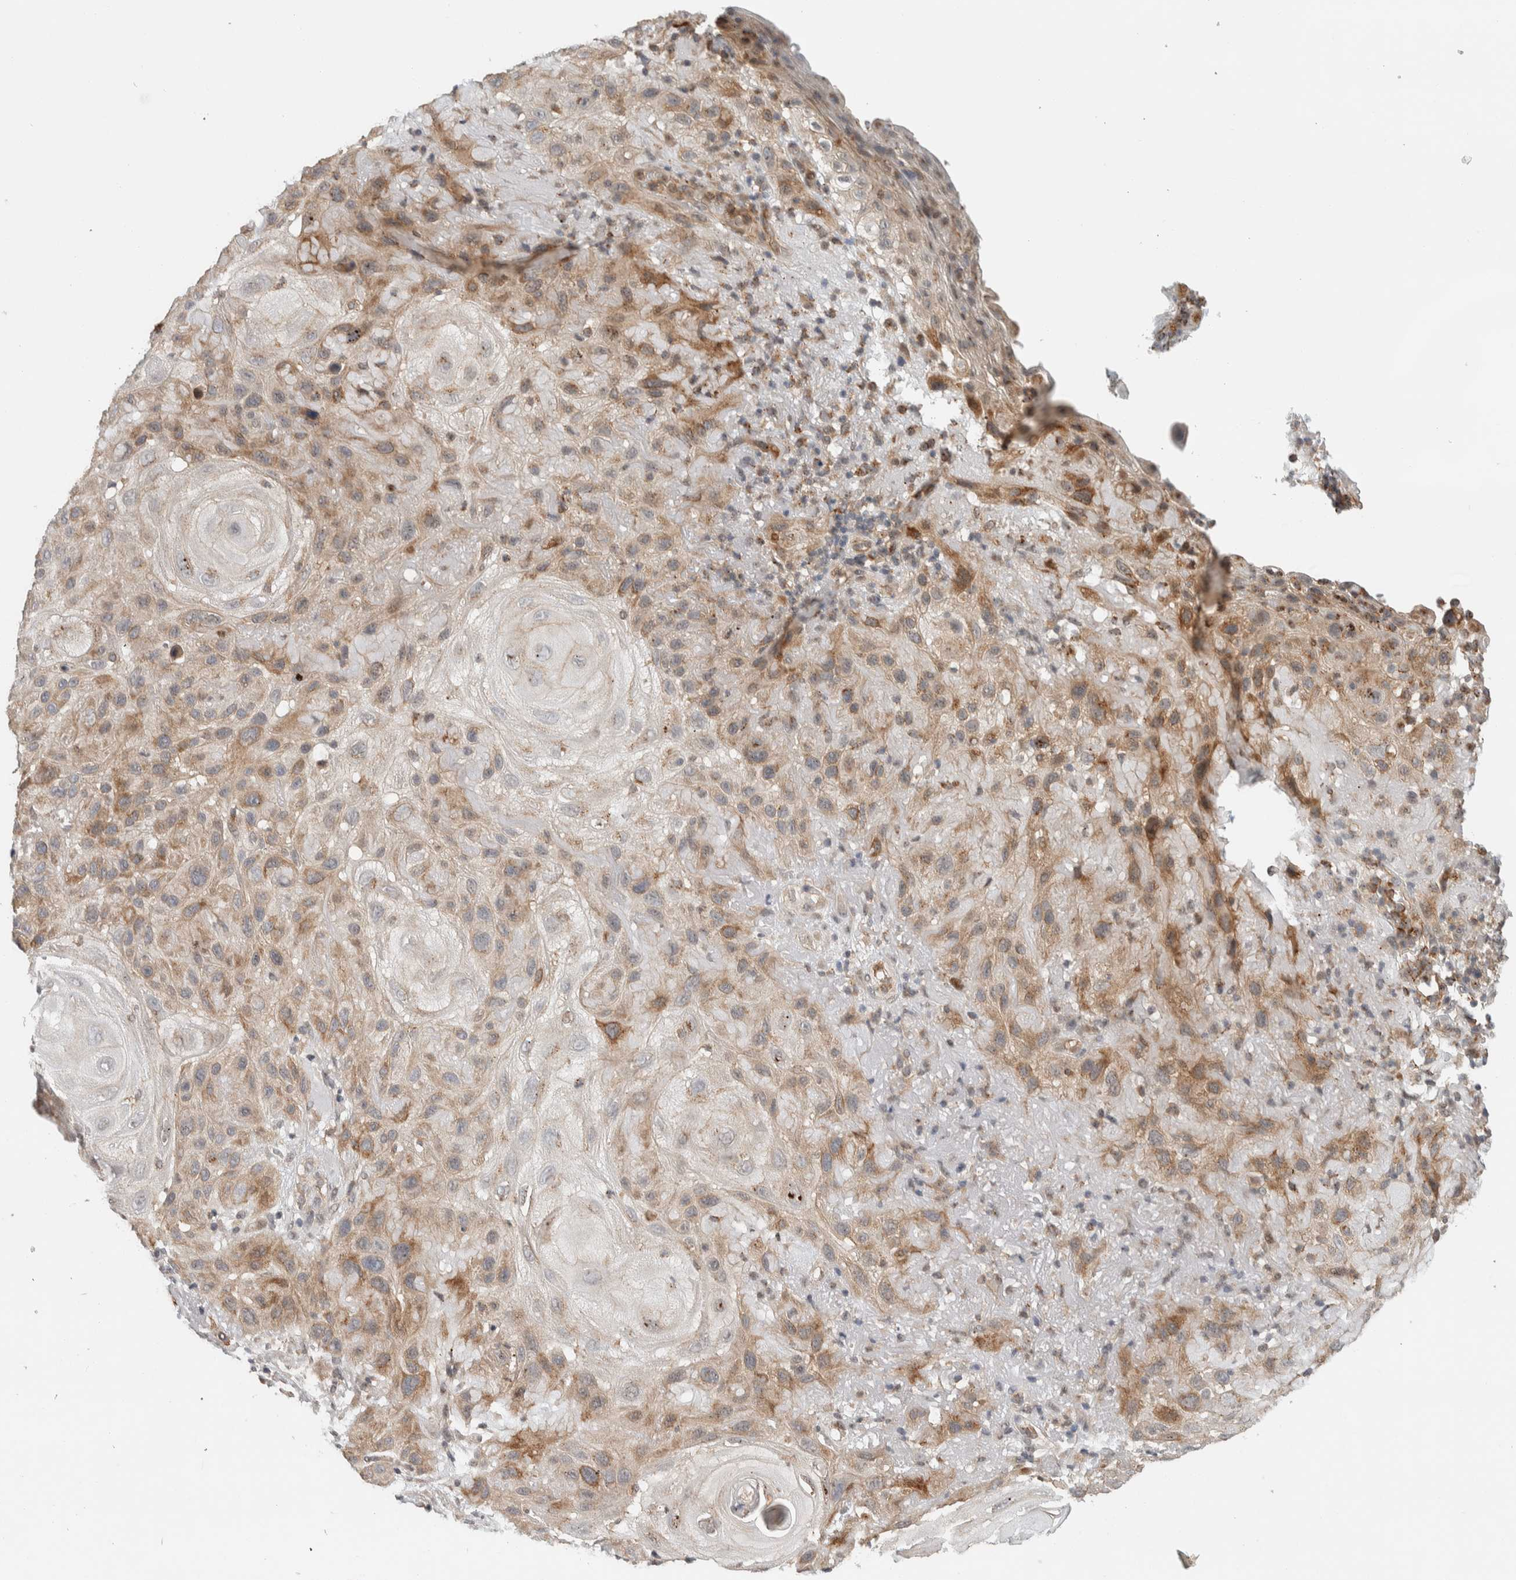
{"staining": {"intensity": "moderate", "quantity": ">75%", "location": "cytoplasmic/membranous"}, "tissue": "skin cancer", "cell_type": "Tumor cells", "image_type": "cancer", "snomed": [{"axis": "morphology", "description": "Squamous cell carcinoma, NOS"}, {"axis": "topography", "description": "Skin"}], "caption": "There is medium levels of moderate cytoplasmic/membranous expression in tumor cells of skin cancer, as demonstrated by immunohistochemical staining (brown color).", "gene": "DEPTOR", "patient": {"sex": "female", "age": 96}}